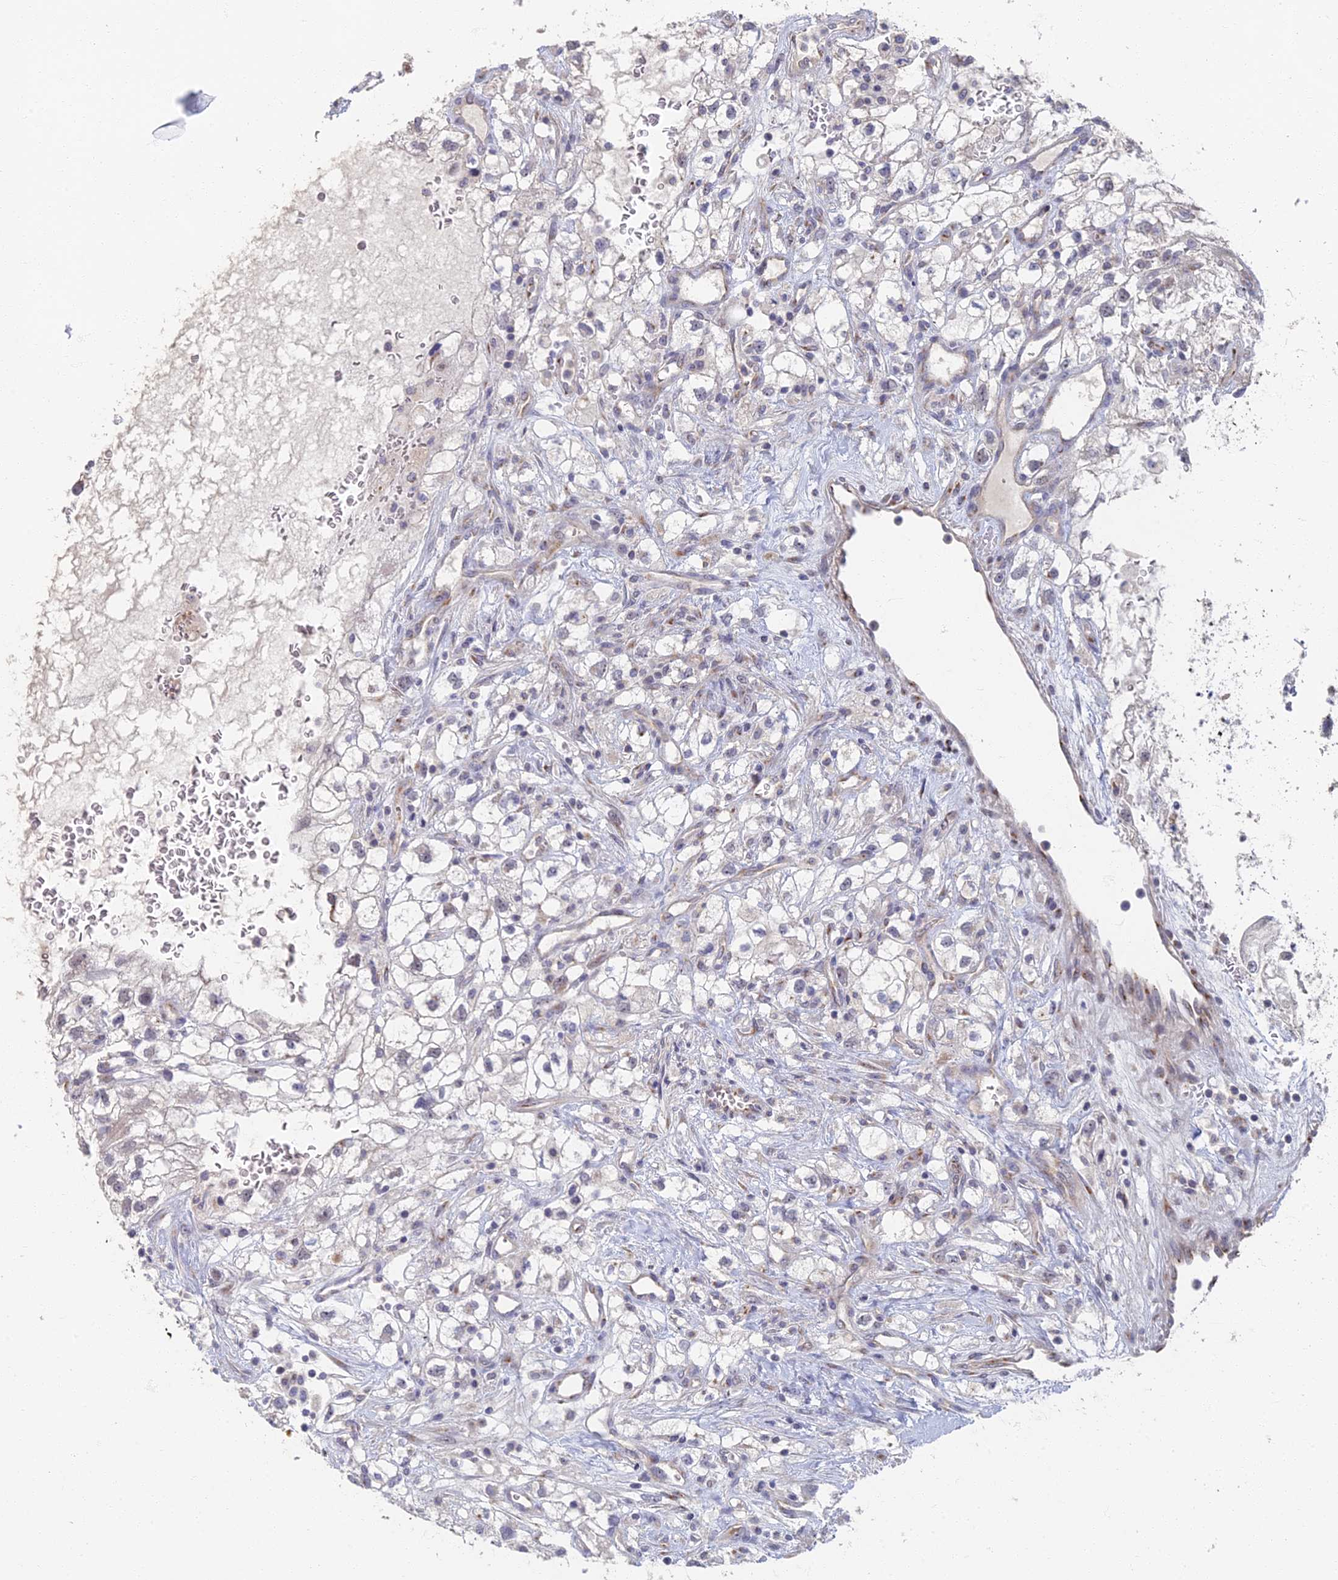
{"staining": {"intensity": "negative", "quantity": "none", "location": "none"}, "tissue": "renal cancer", "cell_type": "Tumor cells", "image_type": "cancer", "snomed": [{"axis": "morphology", "description": "Adenocarcinoma, NOS"}, {"axis": "topography", "description": "Kidney"}], "caption": "Immunohistochemistry micrograph of human adenocarcinoma (renal) stained for a protein (brown), which exhibits no positivity in tumor cells.", "gene": "GPATCH1", "patient": {"sex": "male", "age": 59}}